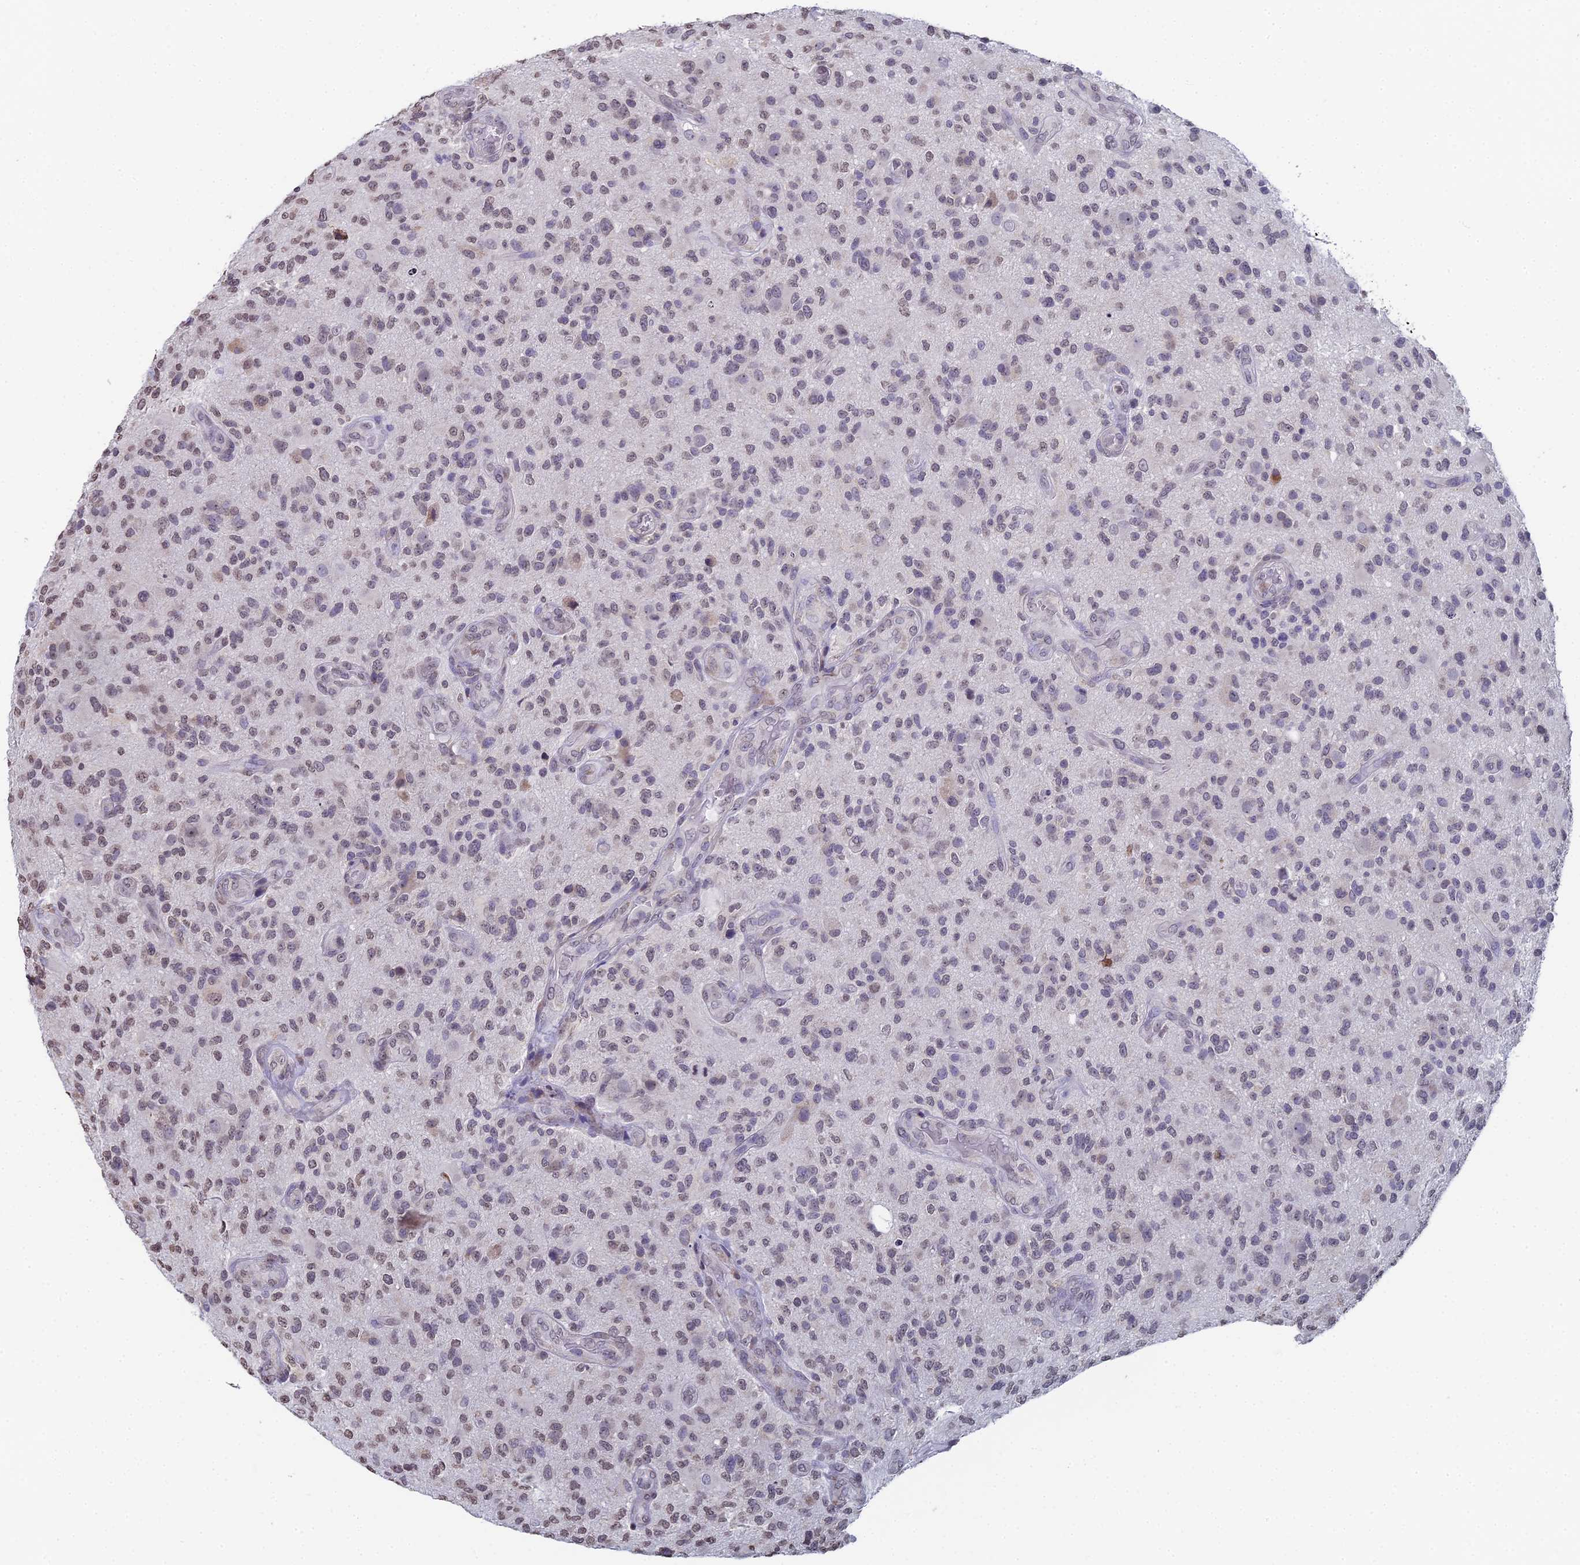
{"staining": {"intensity": "weak", "quantity": "25%-75%", "location": "nuclear"}, "tissue": "glioma", "cell_type": "Tumor cells", "image_type": "cancer", "snomed": [{"axis": "morphology", "description": "Glioma, malignant, High grade"}, {"axis": "topography", "description": "Brain"}], "caption": "Tumor cells demonstrate low levels of weak nuclear expression in about 25%-75% of cells in human malignant high-grade glioma.", "gene": "PRR22", "patient": {"sex": "male", "age": 47}}